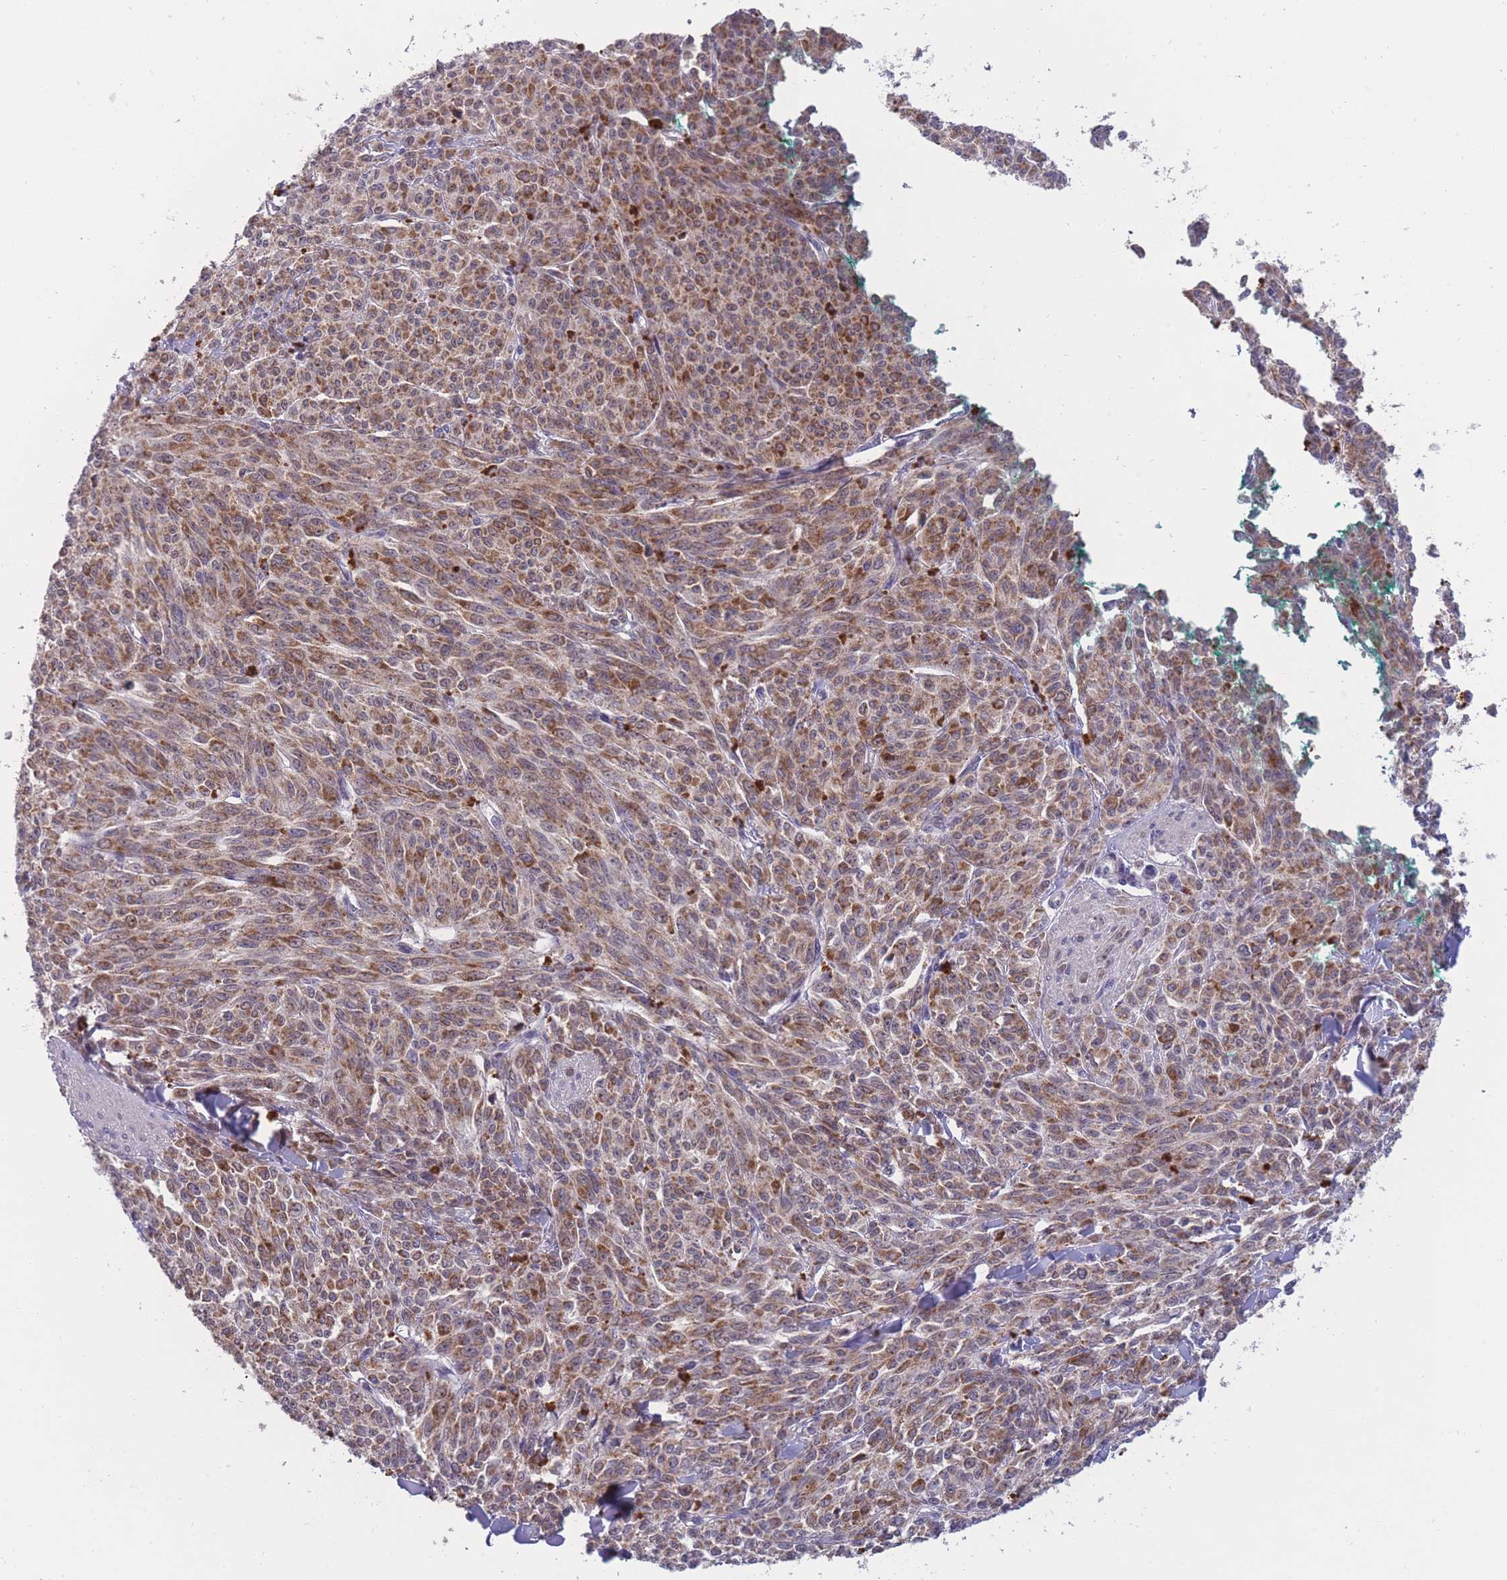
{"staining": {"intensity": "moderate", "quantity": ">75%", "location": "cytoplasmic/membranous"}, "tissue": "melanoma", "cell_type": "Tumor cells", "image_type": "cancer", "snomed": [{"axis": "morphology", "description": "Malignant melanoma, NOS"}, {"axis": "topography", "description": "Skin"}], "caption": "Immunohistochemistry of malignant melanoma displays medium levels of moderate cytoplasmic/membranous expression in approximately >75% of tumor cells.", "gene": "MCIDAS", "patient": {"sex": "female", "age": 52}}